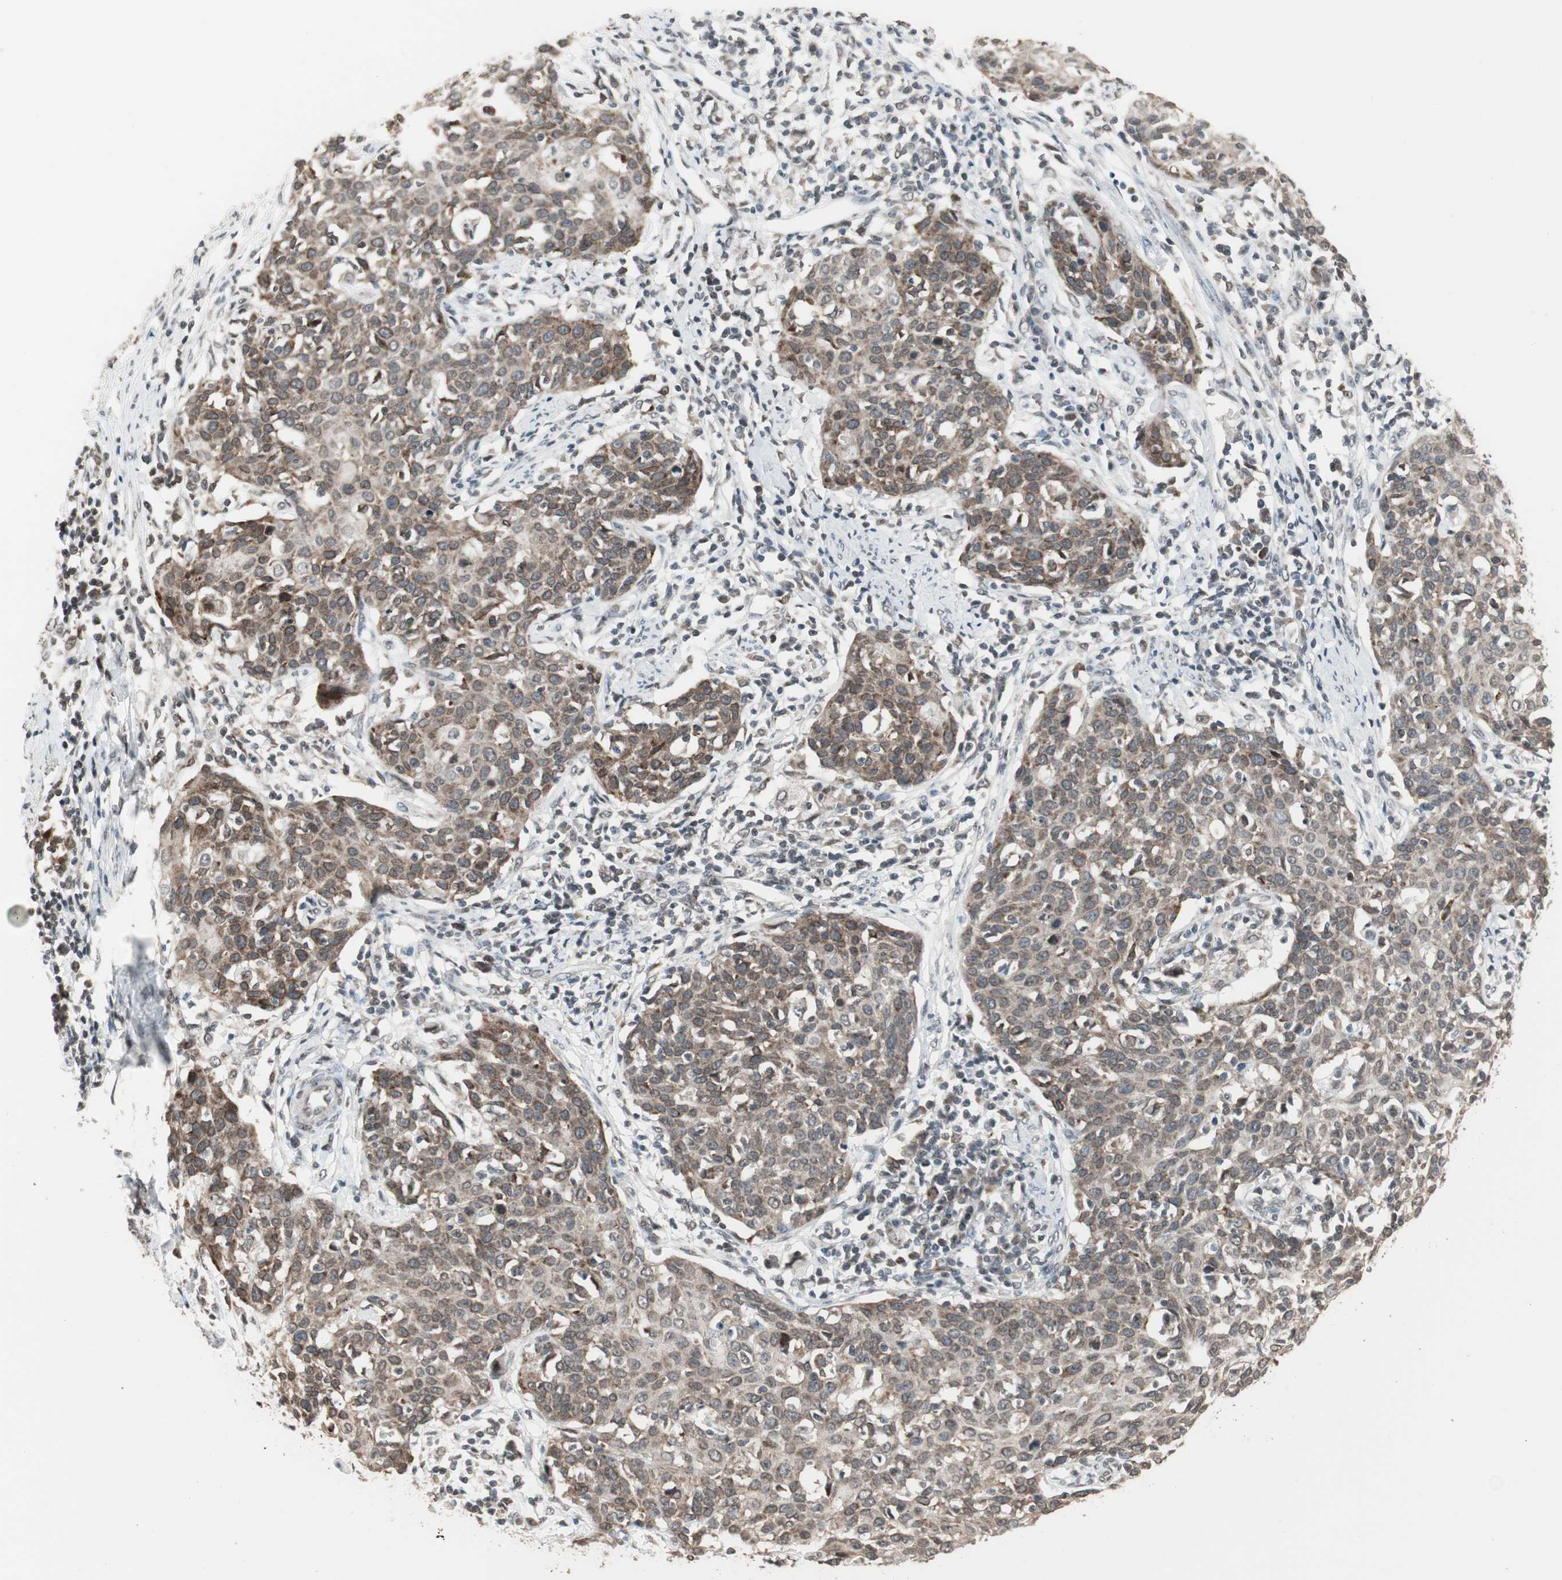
{"staining": {"intensity": "moderate", "quantity": "25%-75%", "location": "cytoplasmic/membranous"}, "tissue": "cervical cancer", "cell_type": "Tumor cells", "image_type": "cancer", "snomed": [{"axis": "morphology", "description": "Squamous cell carcinoma, NOS"}, {"axis": "topography", "description": "Cervix"}], "caption": "An IHC micrograph of tumor tissue is shown. Protein staining in brown shows moderate cytoplasmic/membranous positivity in cervical cancer within tumor cells. The protein is shown in brown color, while the nuclei are stained blue.", "gene": "CBLC", "patient": {"sex": "female", "age": 38}}